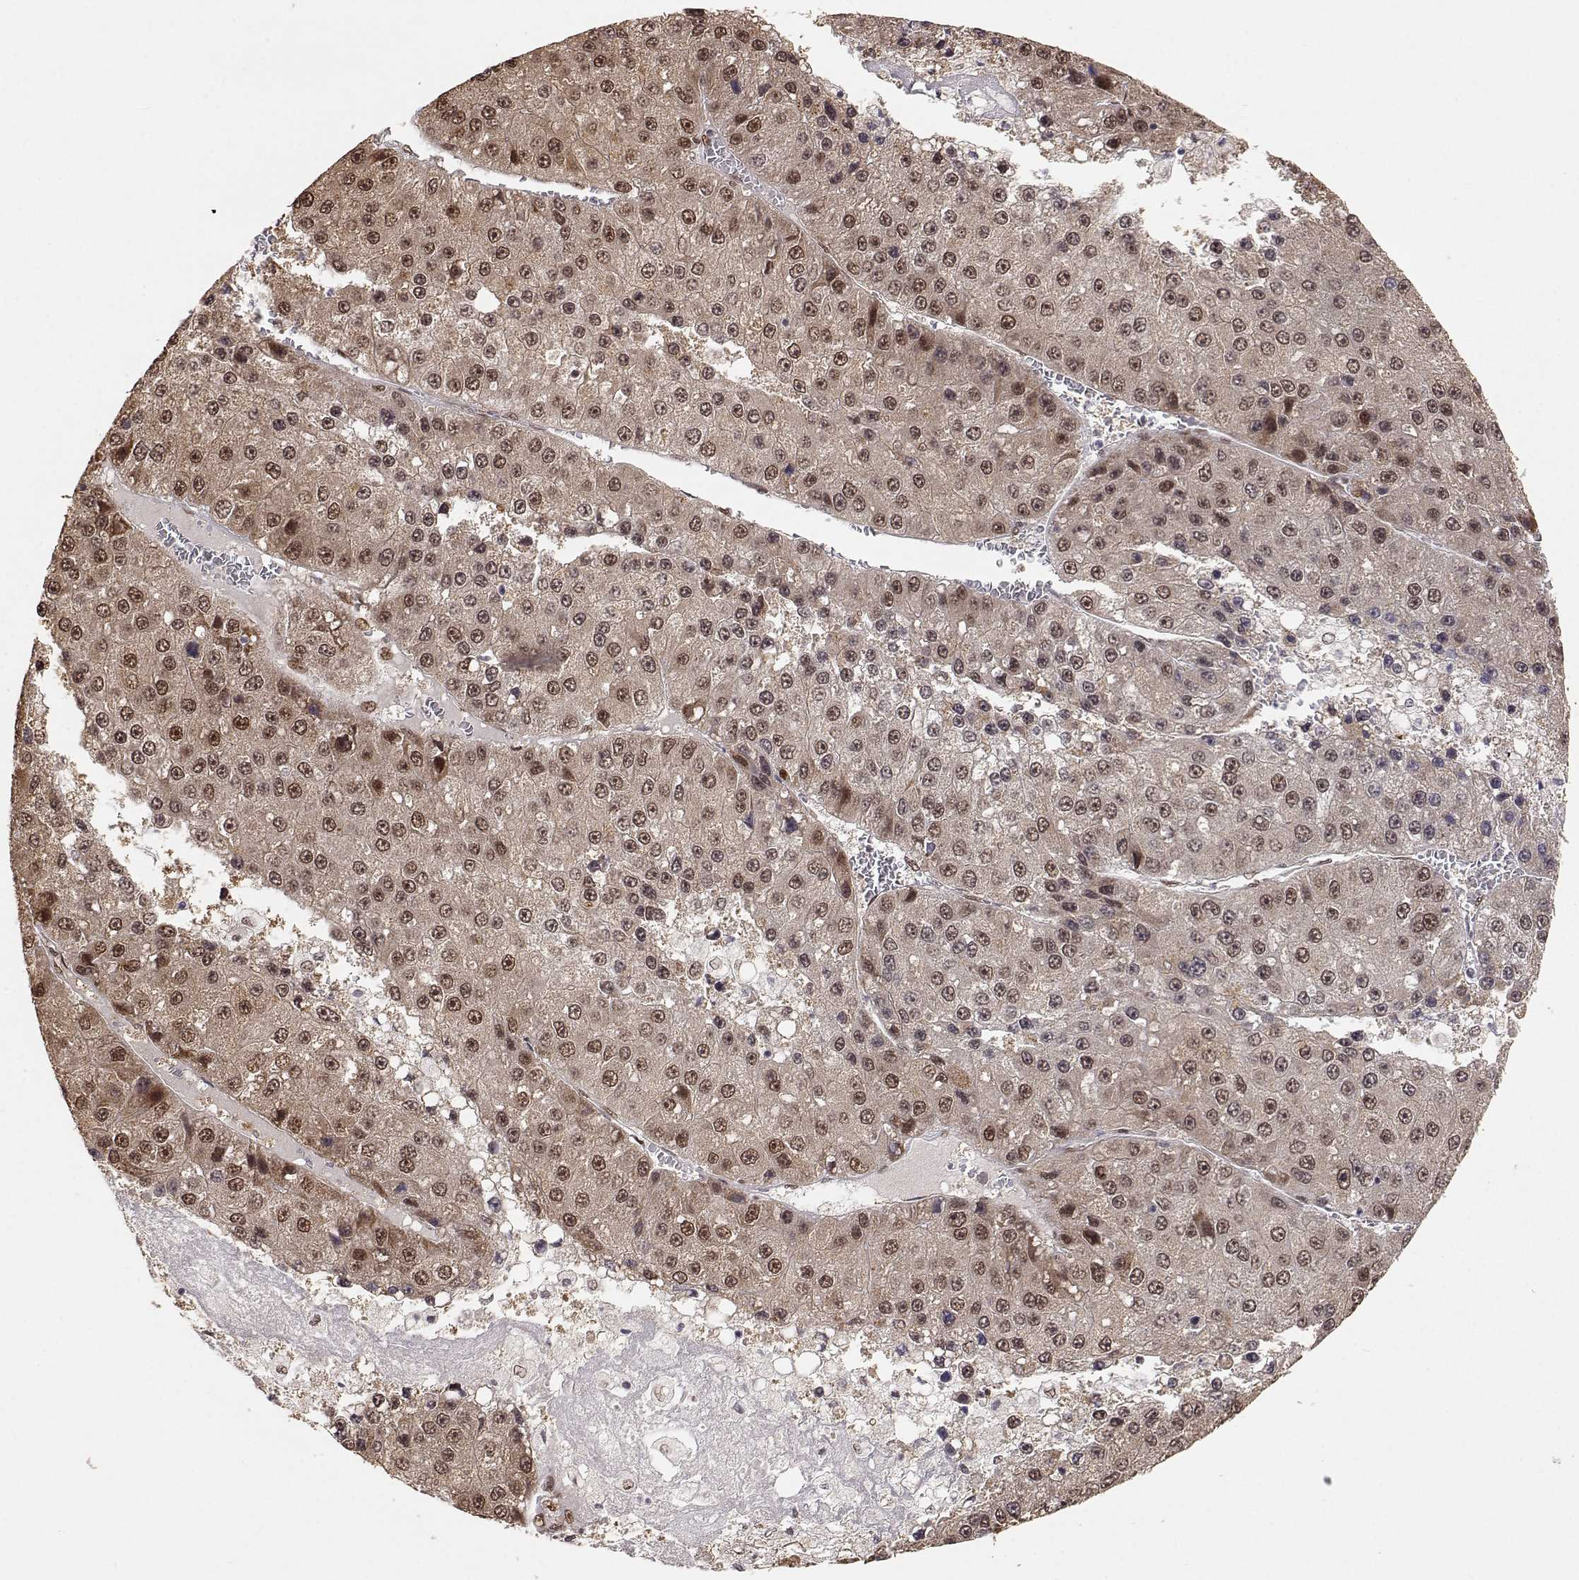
{"staining": {"intensity": "moderate", "quantity": "25%-75%", "location": "cytoplasmic/membranous,nuclear"}, "tissue": "liver cancer", "cell_type": "Tumor cells", "image_type": "cancer", "snomed": [{"axis": "morphology", "description": "Carcinoma, Hepatocellular, NOS"}, {"axis": "topography", "description": "Liver"}], "caption": "IHC (DAB (3,3'-diaminobenzidine)) staining of hepatocellular carcinoma (liver) exhibits moderate cytoplasmic/membranous and nuclear protein expression in about 25%-75% of tumor cells.", "gene": "BRCA1", "patient": {"sex": "female", "age": 73}}